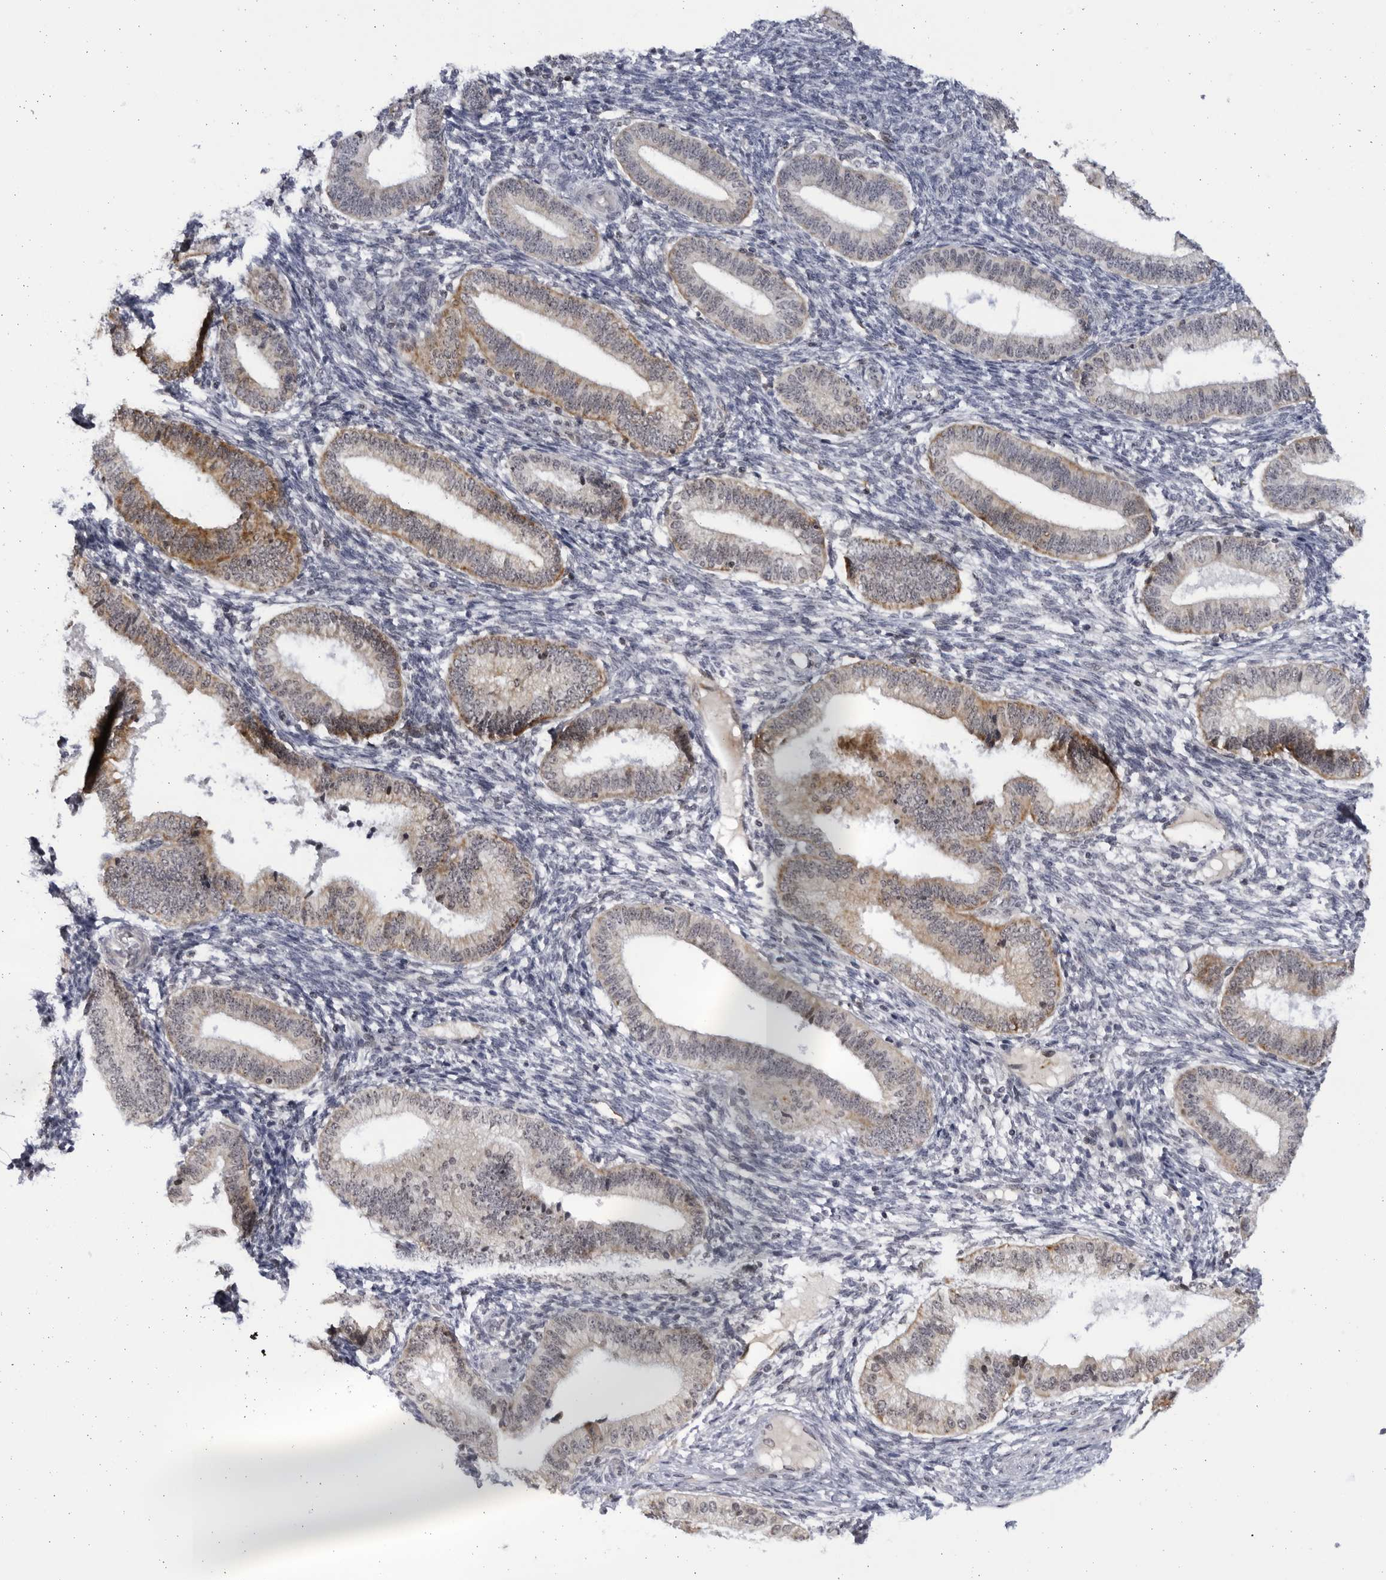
{"staining": {"intensity": "negative", "quantity": "none", "location": "none"}, "tissue": "endometrium", "cell_type": "Cells in endometrial stroma", "image_type": "normal", "snomed": [{"axis": "morphology", "description": "Normal tissue, NOS"}, {"axis": "topography", "description": "Endometrium"}], "caption": "This is an immunohistochemistry histopathology image of normal human endometrium. There is no staining in cells in endometrial stroma.", "gene": "SLC25A22", "patient": {"sex": "female", "age": 39}}